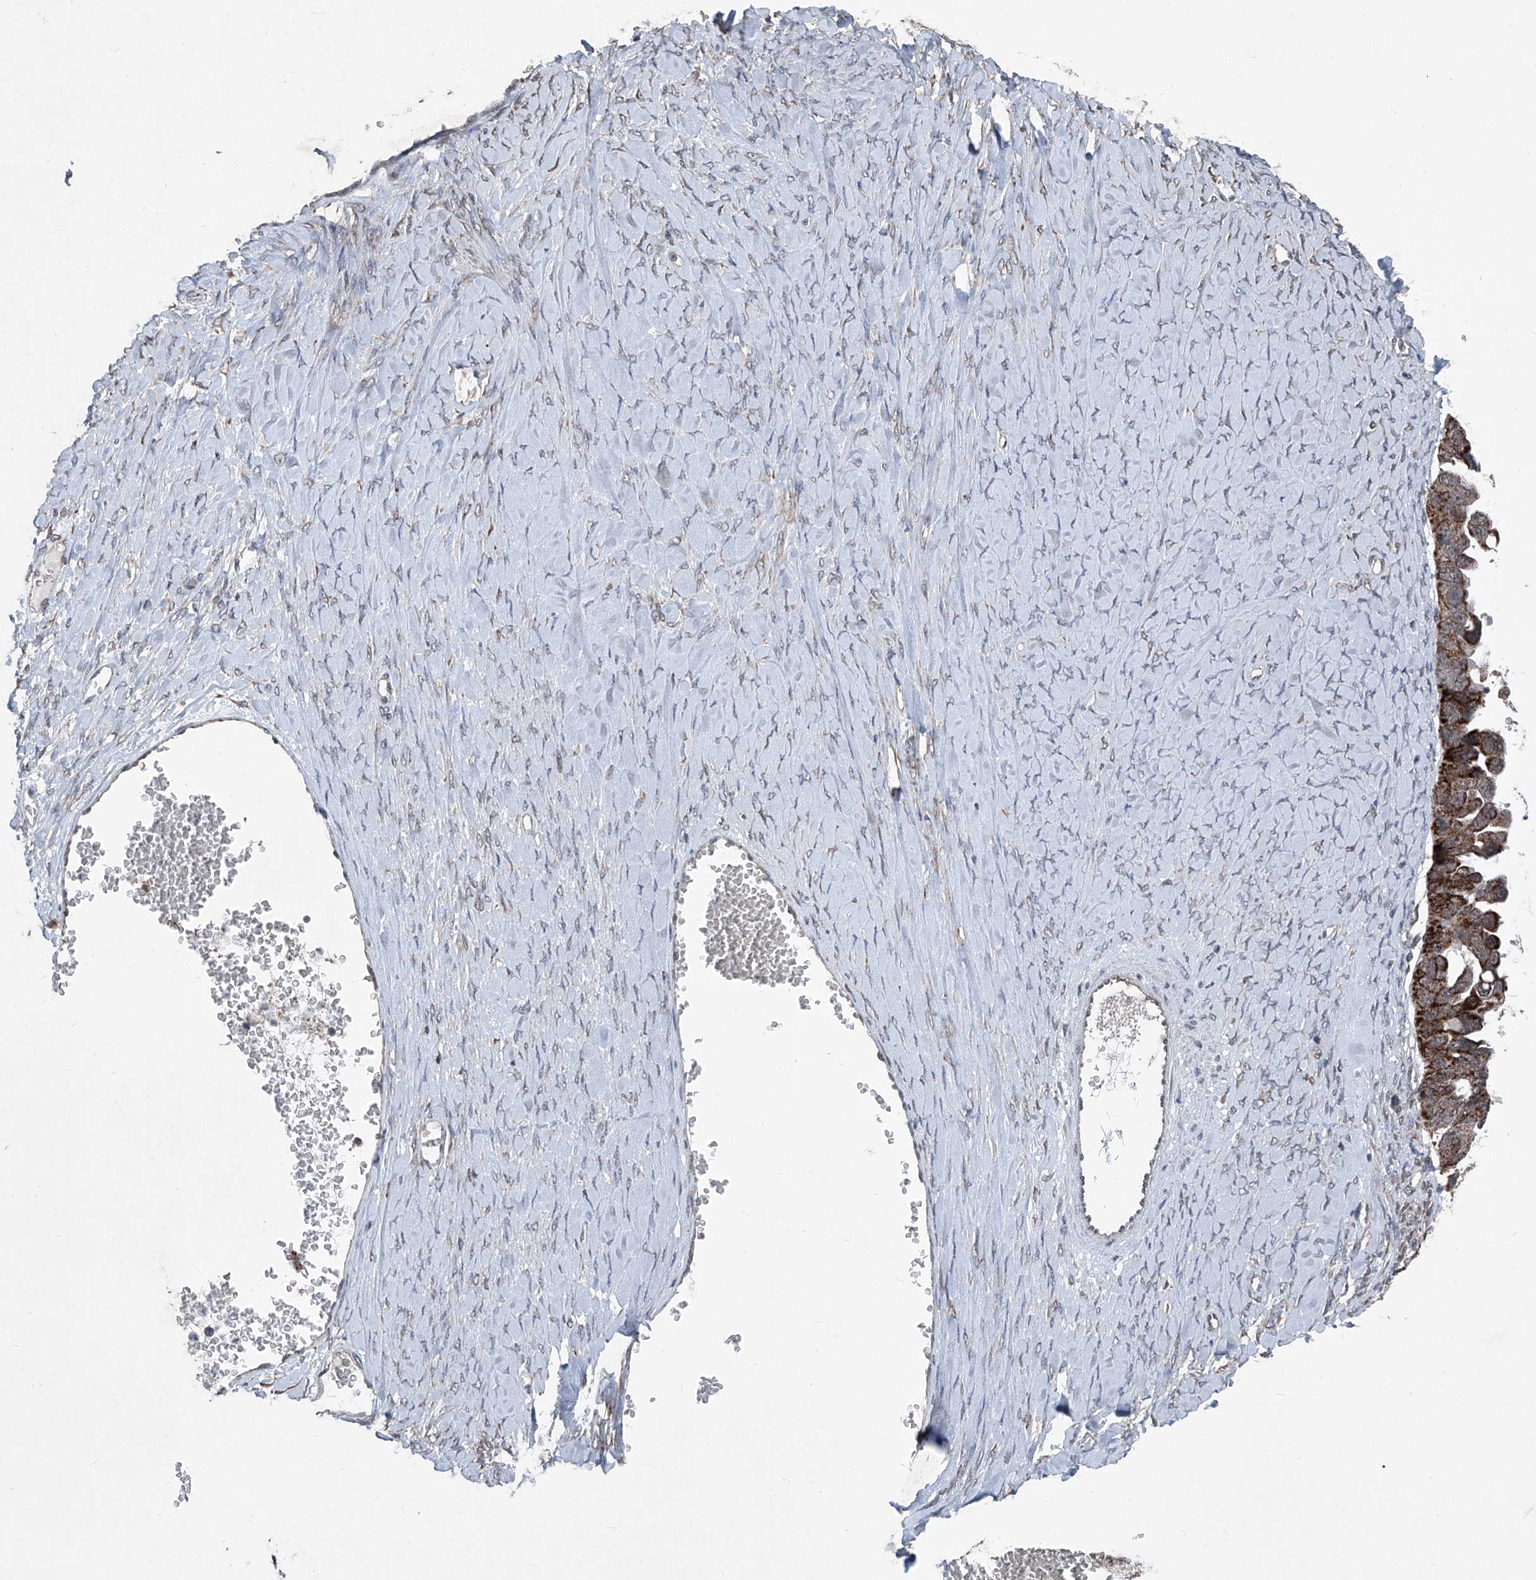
{"staining": {"intensity": "moderate", "quantity": ">75%", "location": "cytoplasmic/membranous"}, "tissue": "ovarian cancer", "cell_type": "Tumor cells", "image_type": "cancer", "snomed": [{"axis": "morphology", "description": "Cystadenocarcinoma, serous, NOS"}, {"axis": "topography", "description": "Ovary"}], "caption": "Moderate cytoplasmic/membranous expression for a protein is appreciated in approximately >75% of tumor cells of ovarian cancer (serous cystadenocarcinoma) using immunohistochemistry.", "gene": "COA7", "patient": {"sex": "female", "age": 79}}